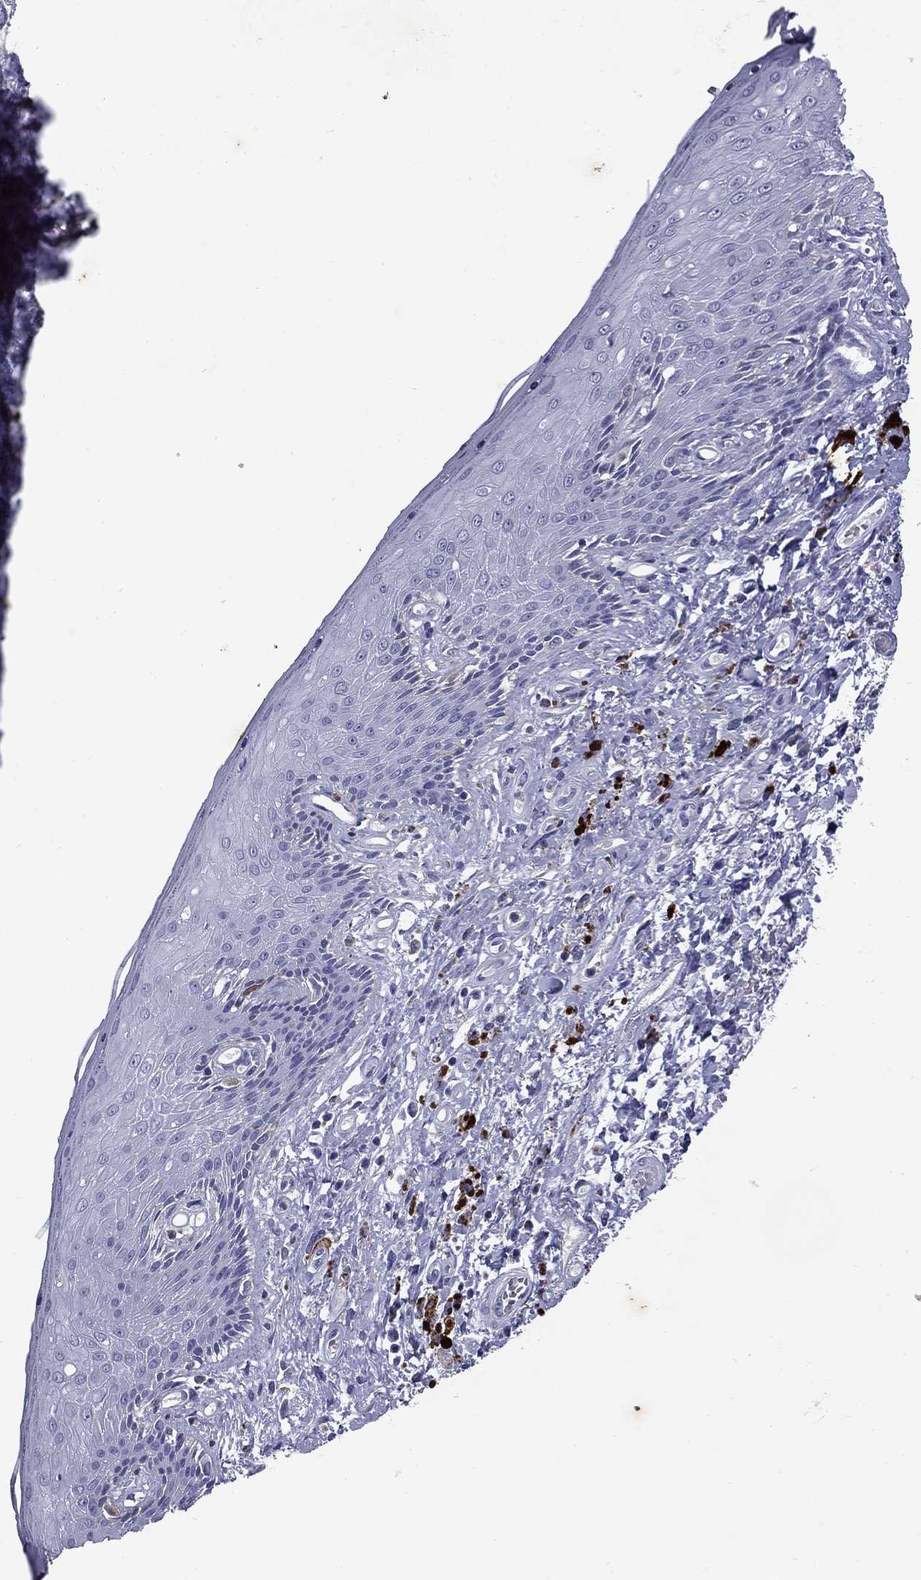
{"staining": {"intensity": "negative", "quantity": "none", "location": "none"}, "tissue": "skin", "cell_type": "Epidermal cells", "image_type": "normal", "snomed": [{"axis": "morphology", "description": "Normal tissue, NOS"}, {"axis": "morphology", "description": "Adenocarcinoma, NOS"}, {"axis": "topography", "description": "Rectum"}, {"axis": "topography", "description": "Anal"}], "caption": "Histopathology image shows no protein staining in epidermal cells of benign skin. (DAB (3,3'-diaminobenzidine) IHC visualized using brightfield microscopy, high magnification).", "gene": "MADCAM1", "patient": {"sex": "female", "age": 68}}